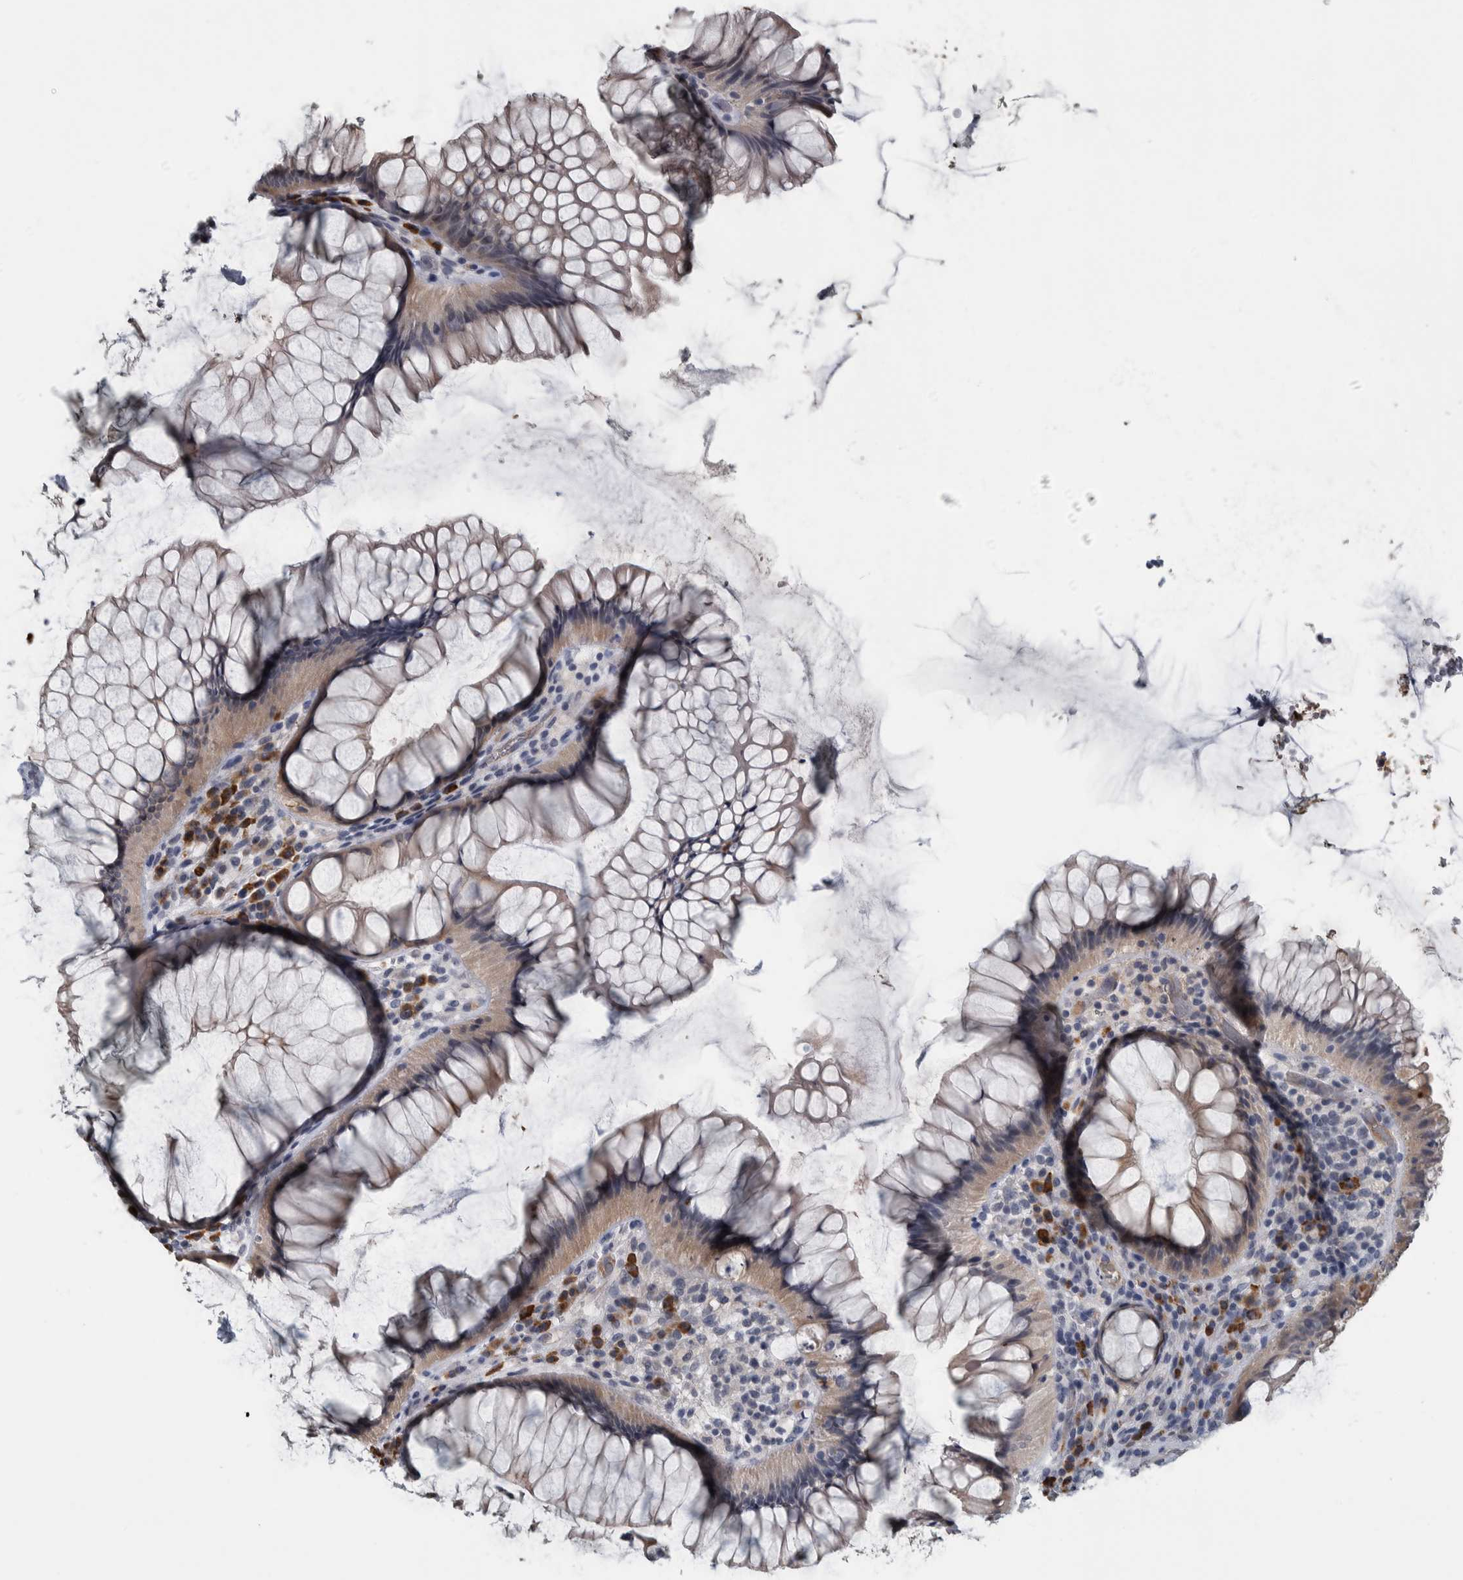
{"staining": {"intensity": "weak", "quantity": ">75%", "location": "cytoplasmic/membranous"}, "tissue": "rectum", "cell_type": "Glandular cells", "image_type": "normal", "snomed": [{"axis": "morphology", "description": "Normal tissue, NOS"}, {"axis": "topography", "description": "Rectum"}], "caption": "Protein expression analysis of benign human rectum reveals weak cytoplasmic/membranous positivity in about >75% of glandular cells. The staining was performed using DAB to visualize the protein expression in brown, while the nuclei were stained in blue with hematoxylin (Magnification: 20x).", "gene": "CAVIN4", "patient": {"sex": "male", "age": 51}}